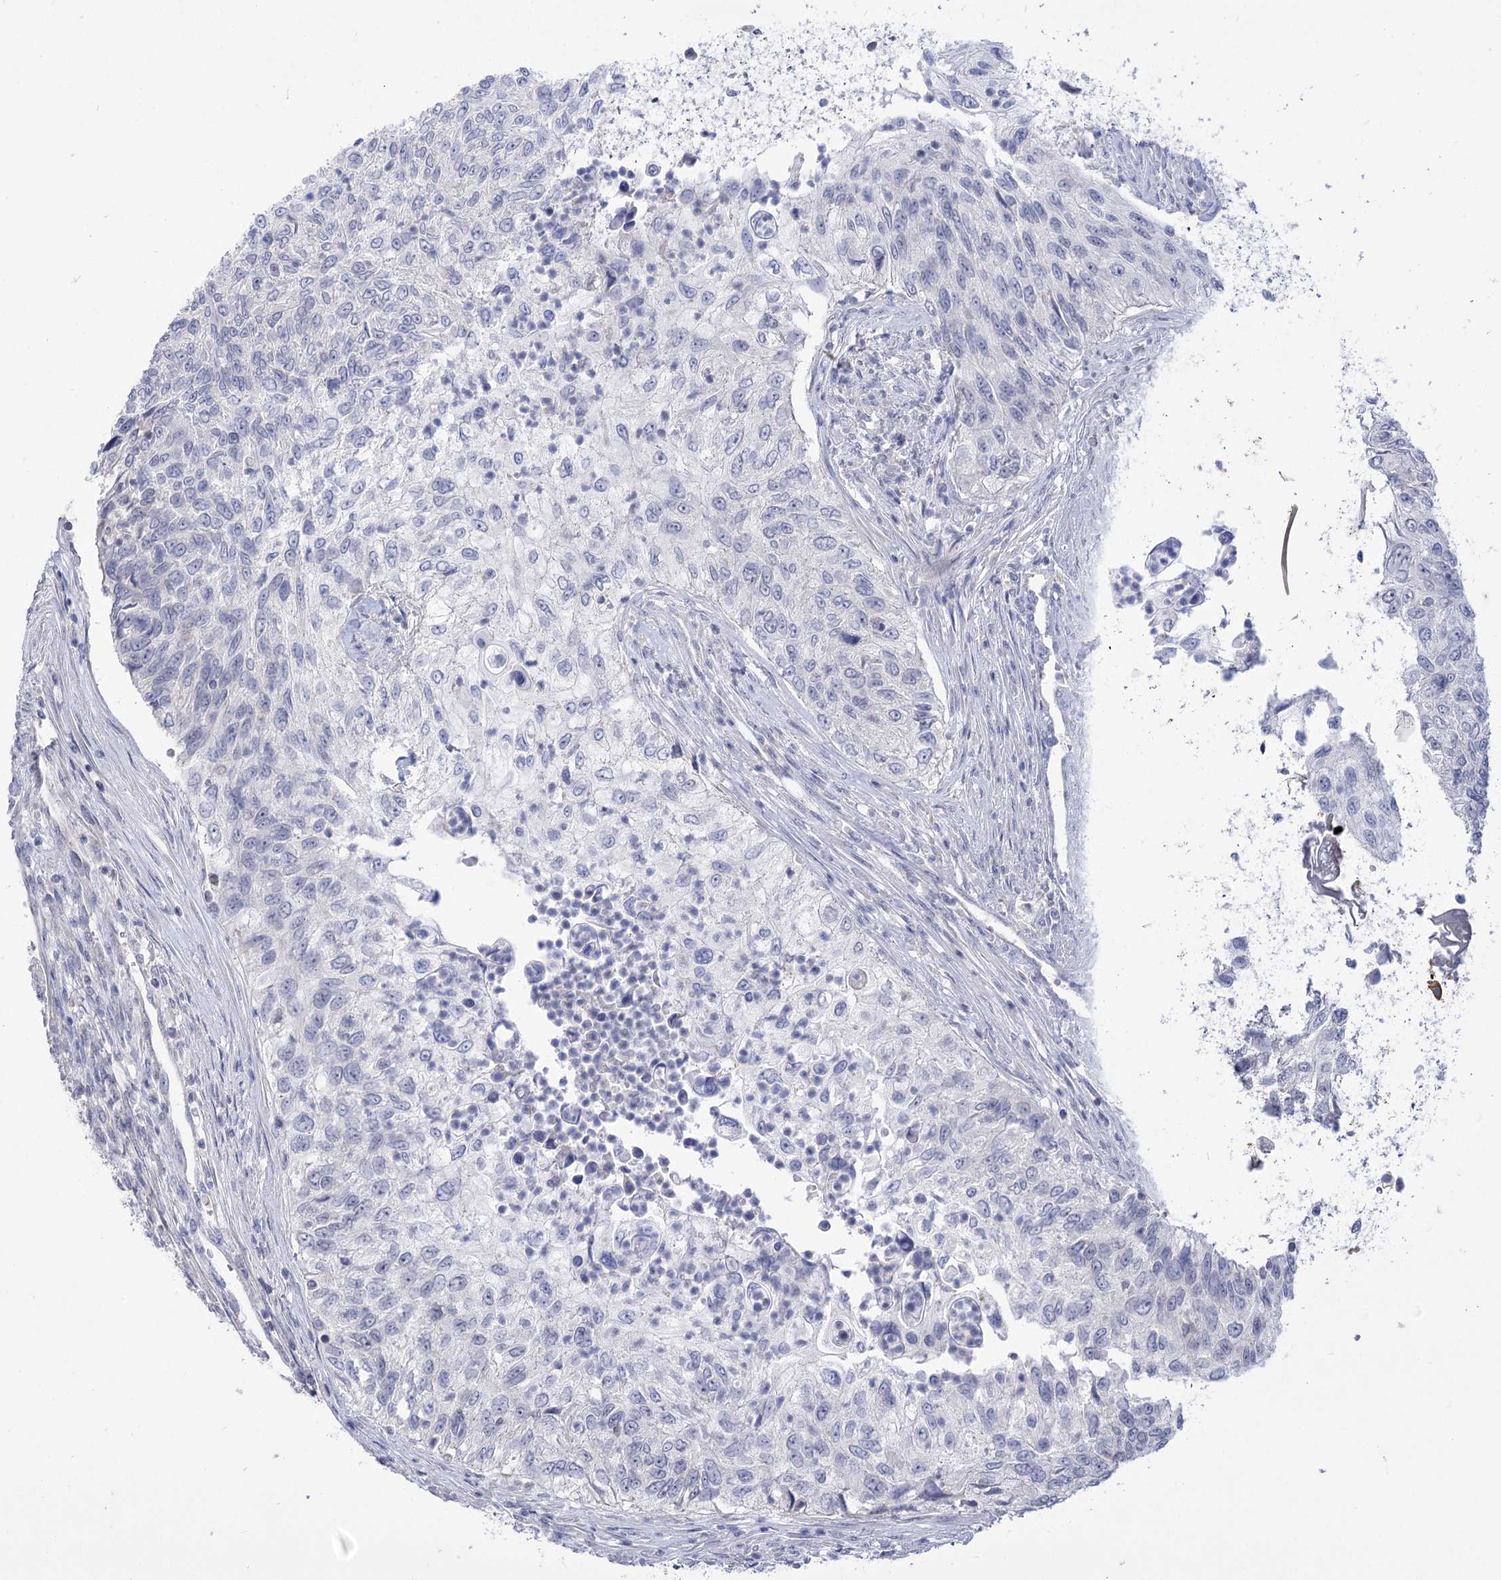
{"staining": {"intensity": "negative", "quantity": "none", "location": "none"}, "tissue": "urothelial cancer", "cell_type": "Tumor cells", "image_type": "cancer", "snomed": [{"axis": "morphology", "description": "Urothelial carcinoma, High grade"}, {"axis": "topography", "description": "Urinary bladder"}], "caption": "Protein analysis of urothelial cancer displays no significant staining in tumor cells.", "gene": "HELT", "patient": {"sex": "female", "age": 60}}